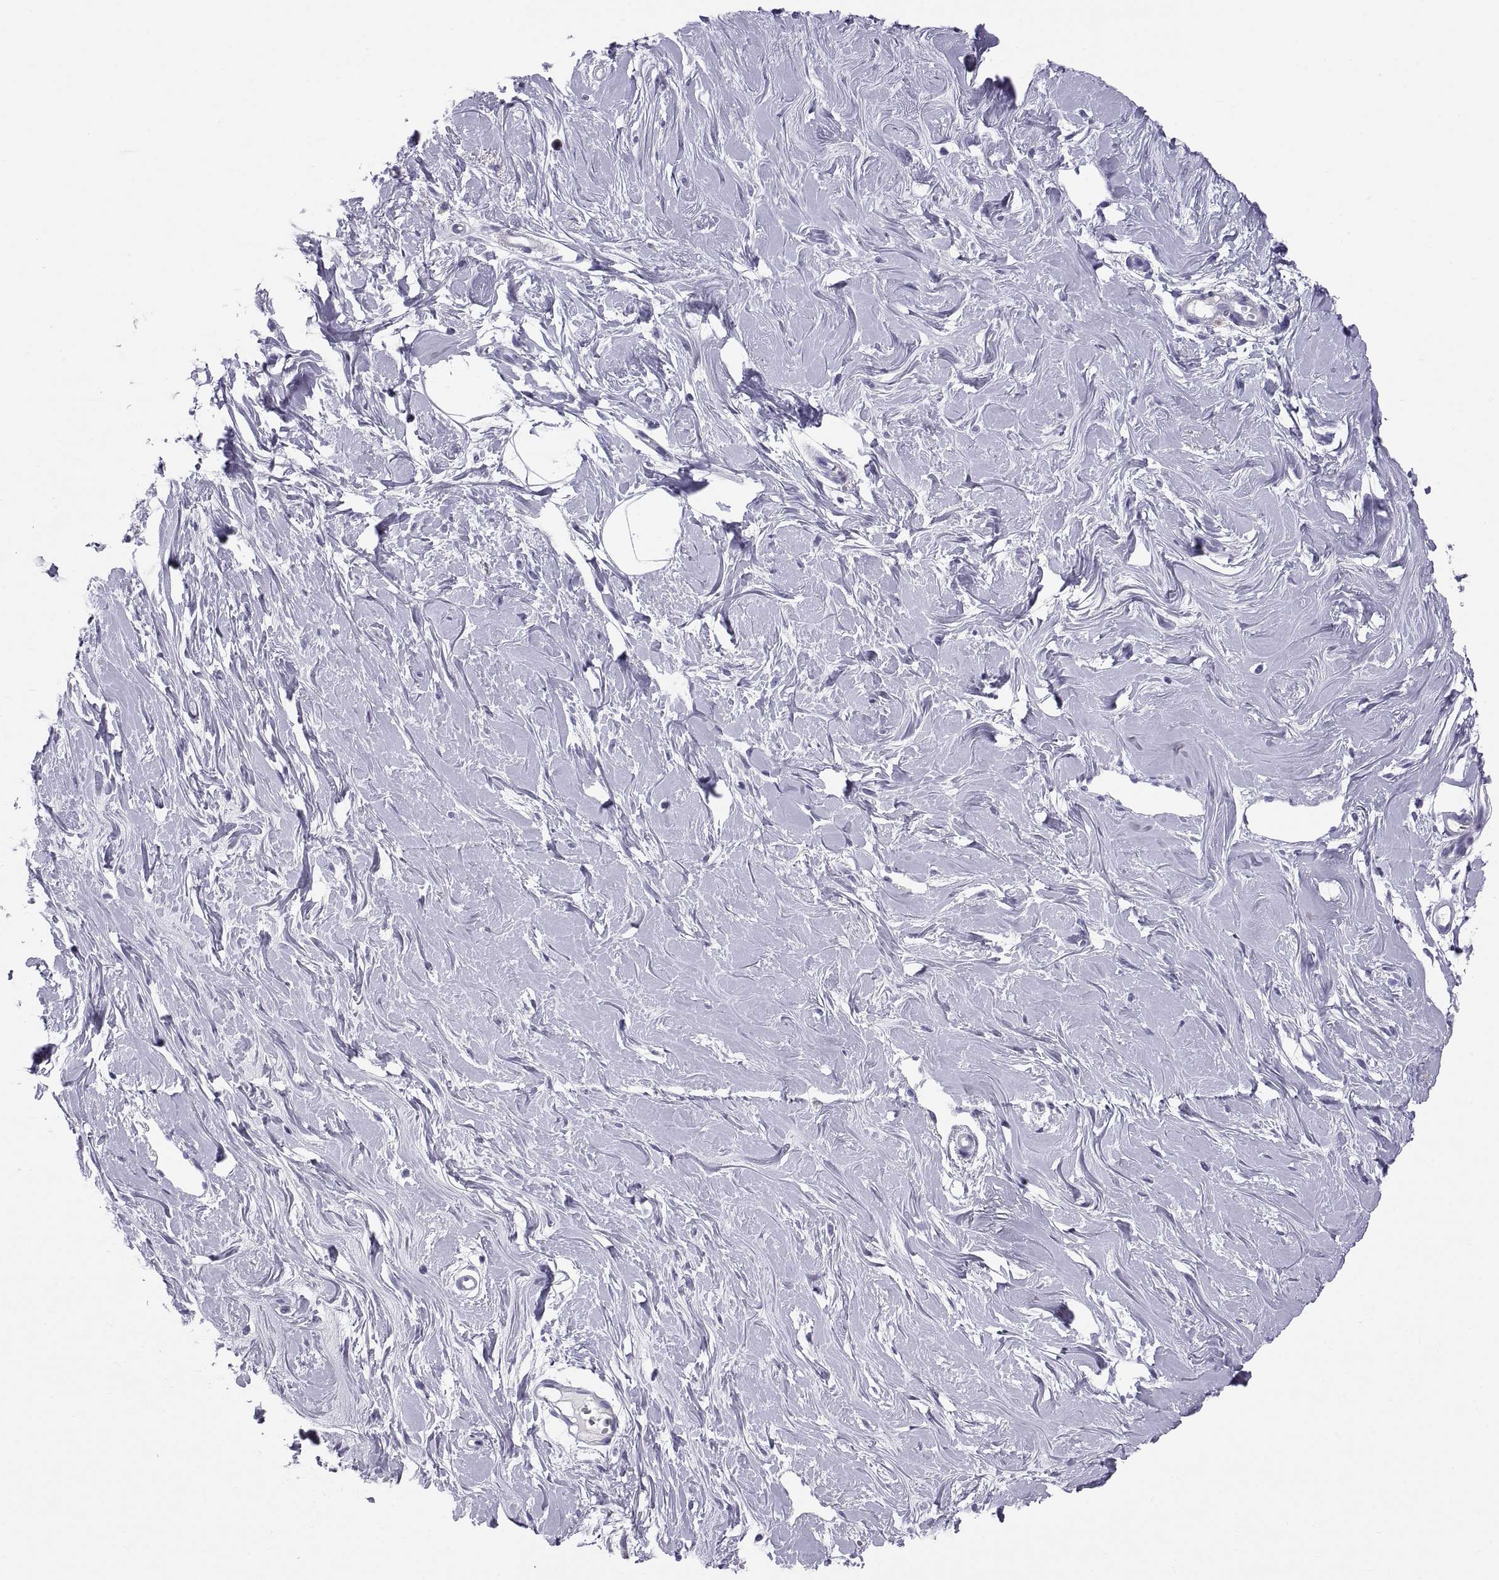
{"staining": {"intensity": "negative", "quantity": "none", "location": "none"}, "tissue": "breast", "cell_type": "Adipocytes", "image_type": "normal", "snomed": [{"axis": "morphology", "description": "Normal tissue, NOS"}, {"axis": "topography", "description": "Breast"}], "caption": "IHC micrograph of normal breast: human breast stained with DAB demonstrates no significant protein staining in adipocytes.", "gene": "CT47A10", "patient": {"sex": "female", "age": 49}}